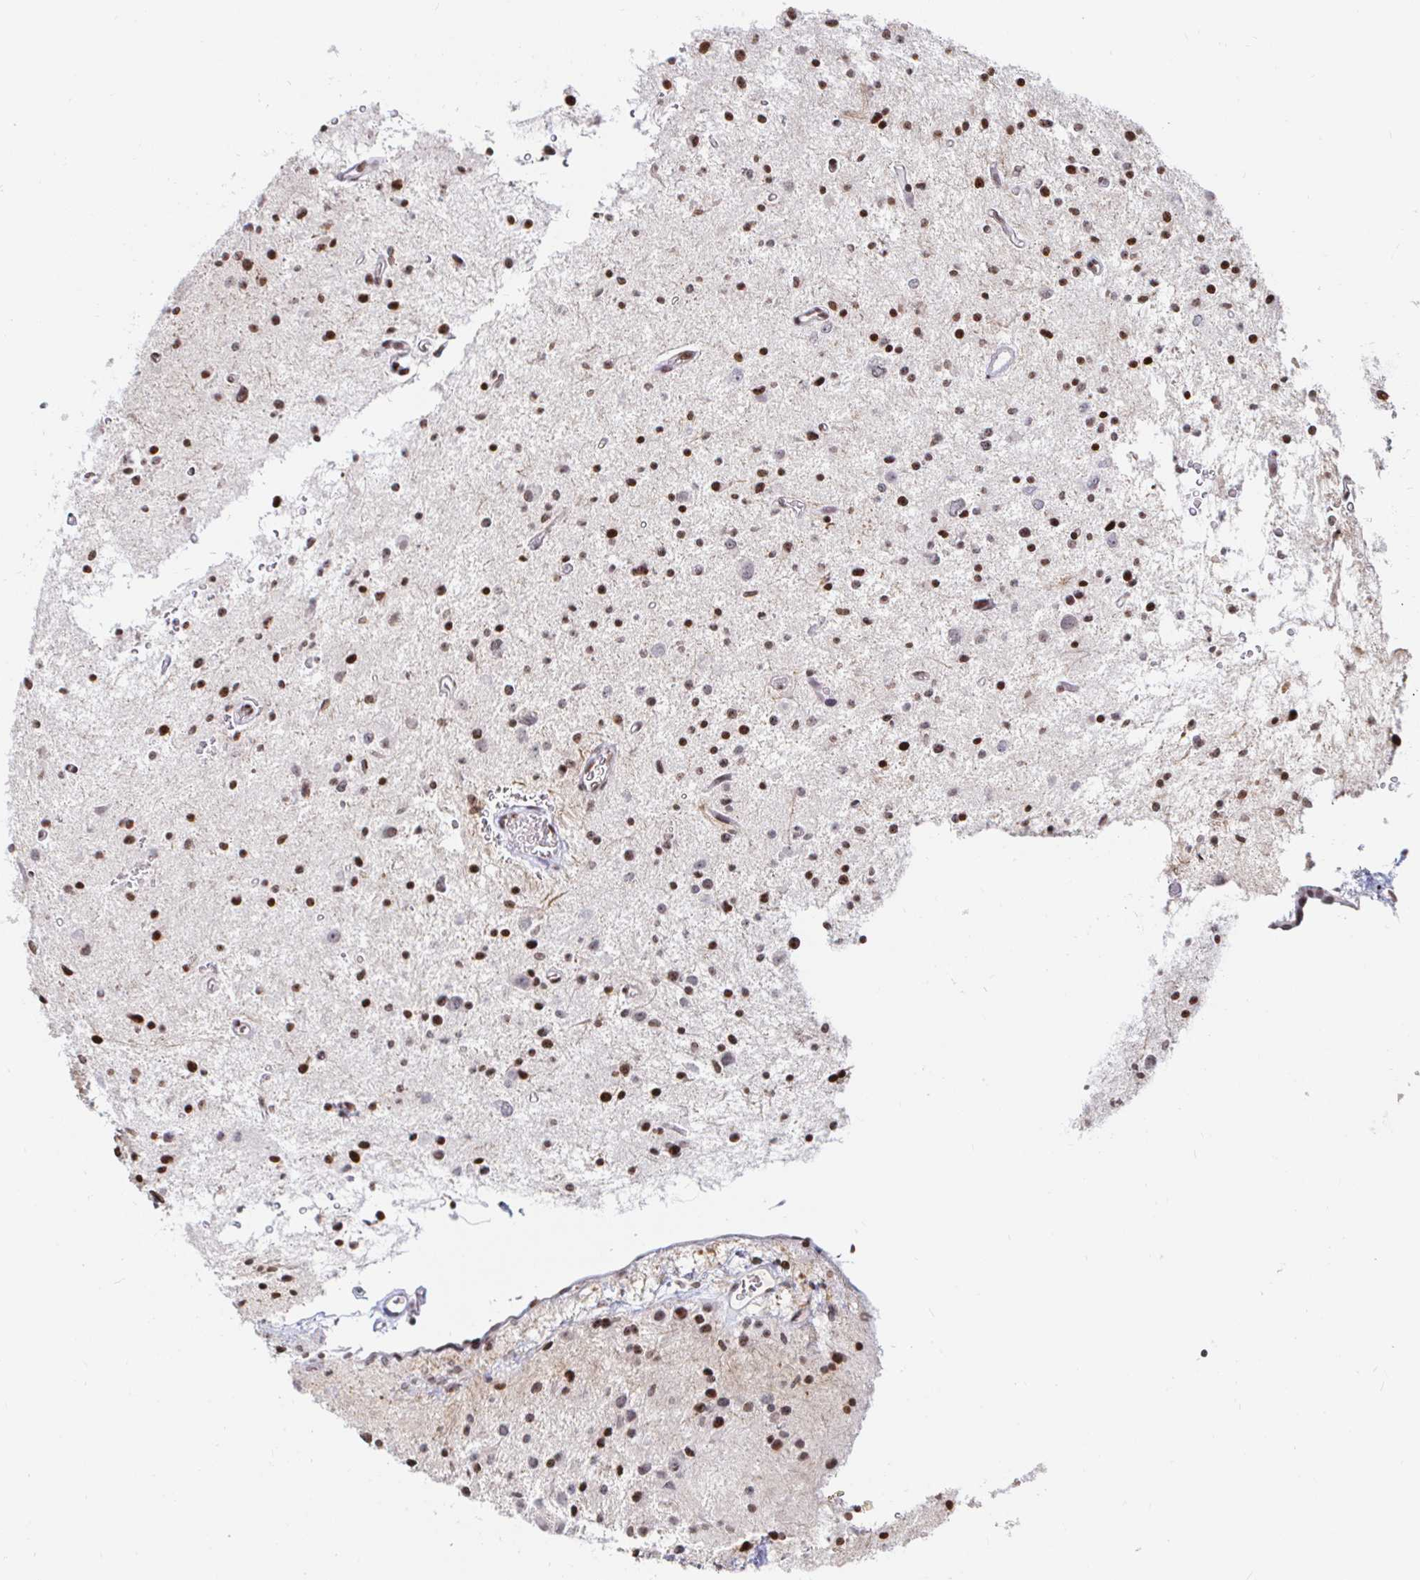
{"staining": {"intensity": "strong", "quantity": "25%-75%", "location": "nuclear"}, "tissue": "glioma", "cell_type": "Tumor cells", "image_type": "cancer", "snomed": [{"axis": "morphology", "description": "Glioma, malignant, Low grade"}, {"axis": "topography", "description": "Brain"}], "caption": "Malignant glioma (low-grade) tissue reveals strong nuclear staining in approximately 25%-75% of tumor cells, visualized by immunohistochemistry.", "gene": "HOXC10", "patient": {"sex": "male", "age": 43}}